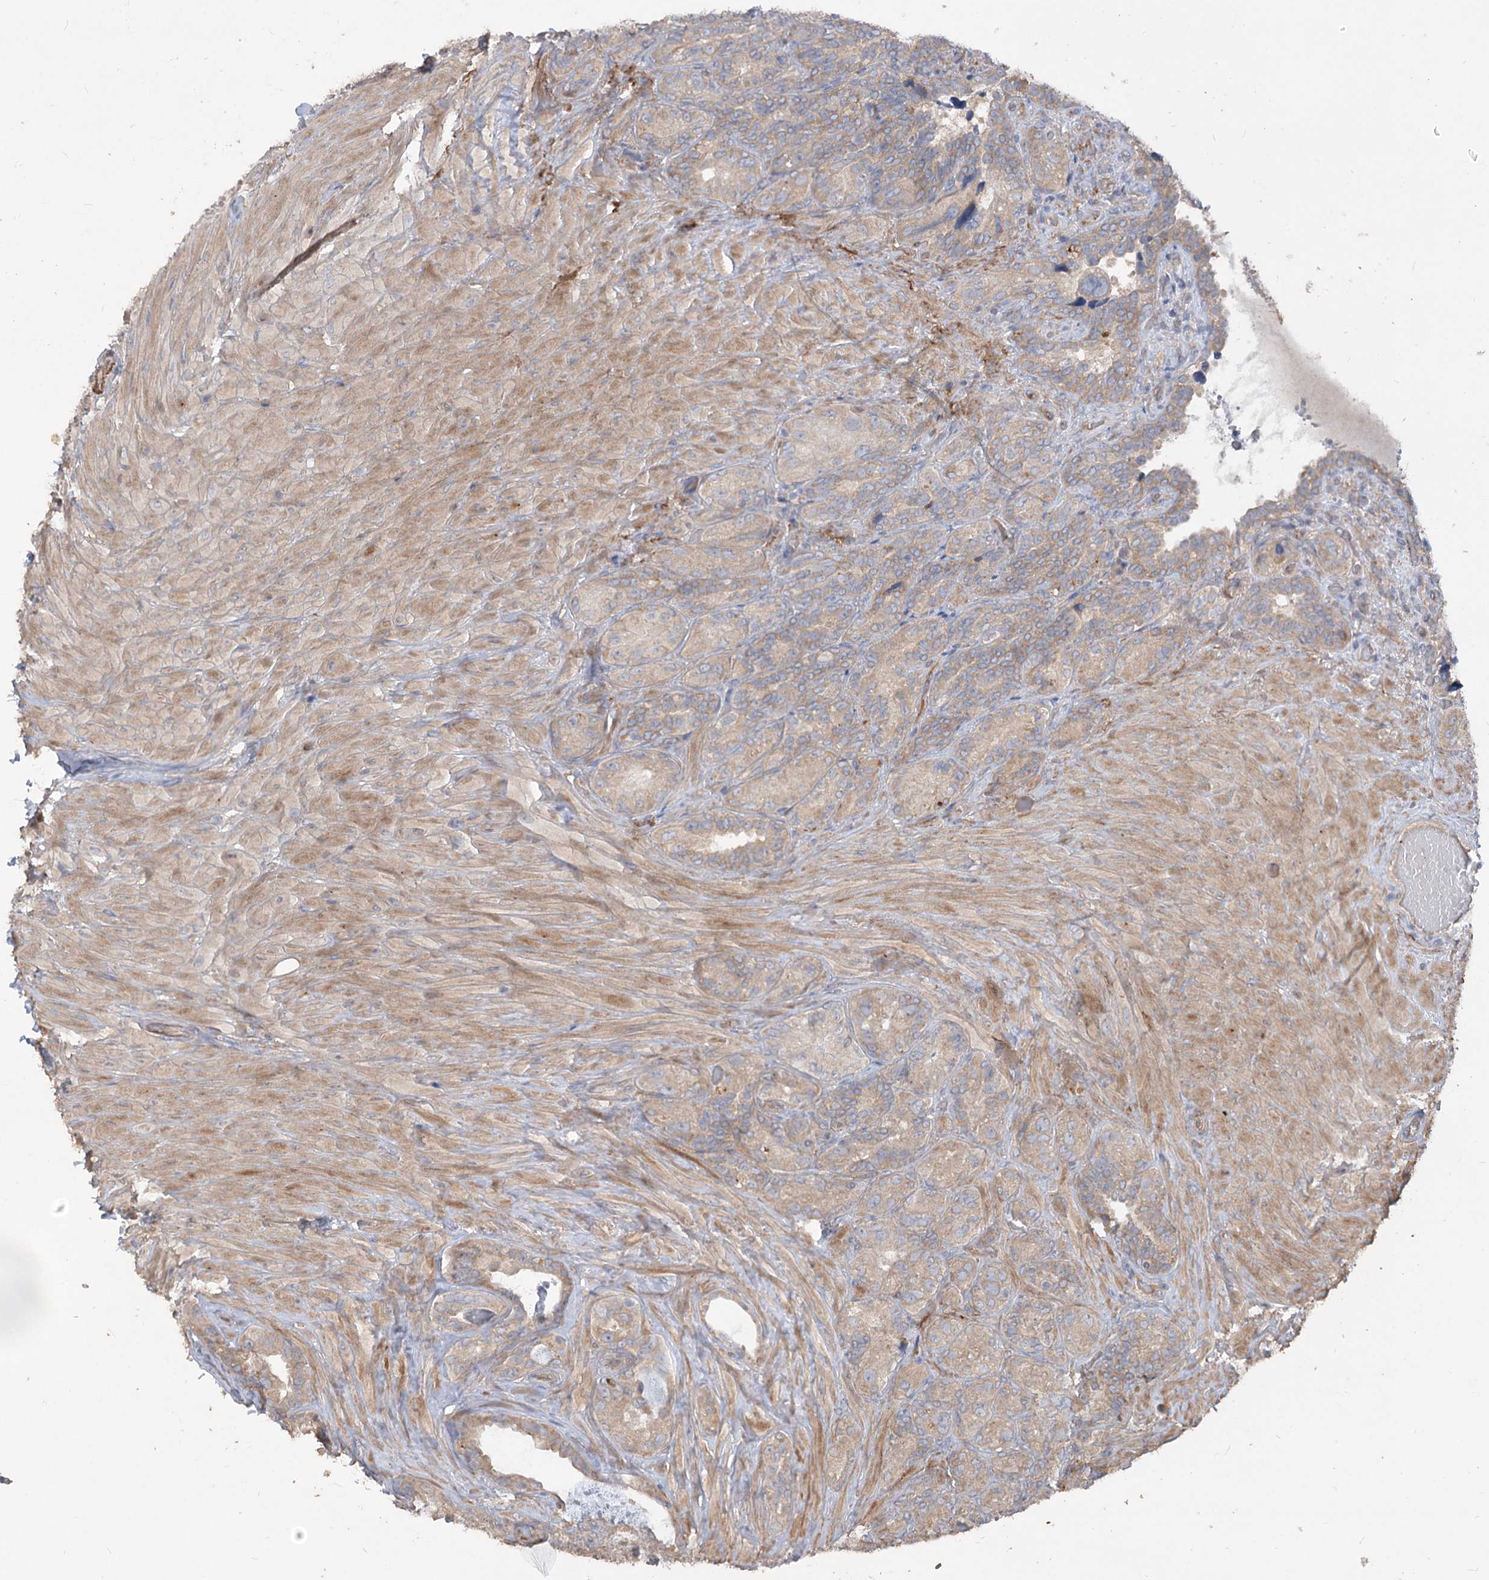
{"staining": {"intensity": "weak", "quantity": "<25%", "location": "cytoplasmic/membranous"}, "tissue": "seminal vesicle", "cell_type": "Glandular cells", "image_type": "normal", "snomed": [{"axis": "morphology", "description": "Normal tissue, NOS"}, {"axis": "topography", "description": "Seminal veicle"}, {"axis": "topography", "description": "Peripheral nerve tissue"}], "caption": "Immunohistochemistry of normal seminal vesicle shows no expression in glandular cells.", "gene": "RIN2", "patient": {"sex": "male", "age": 67}}